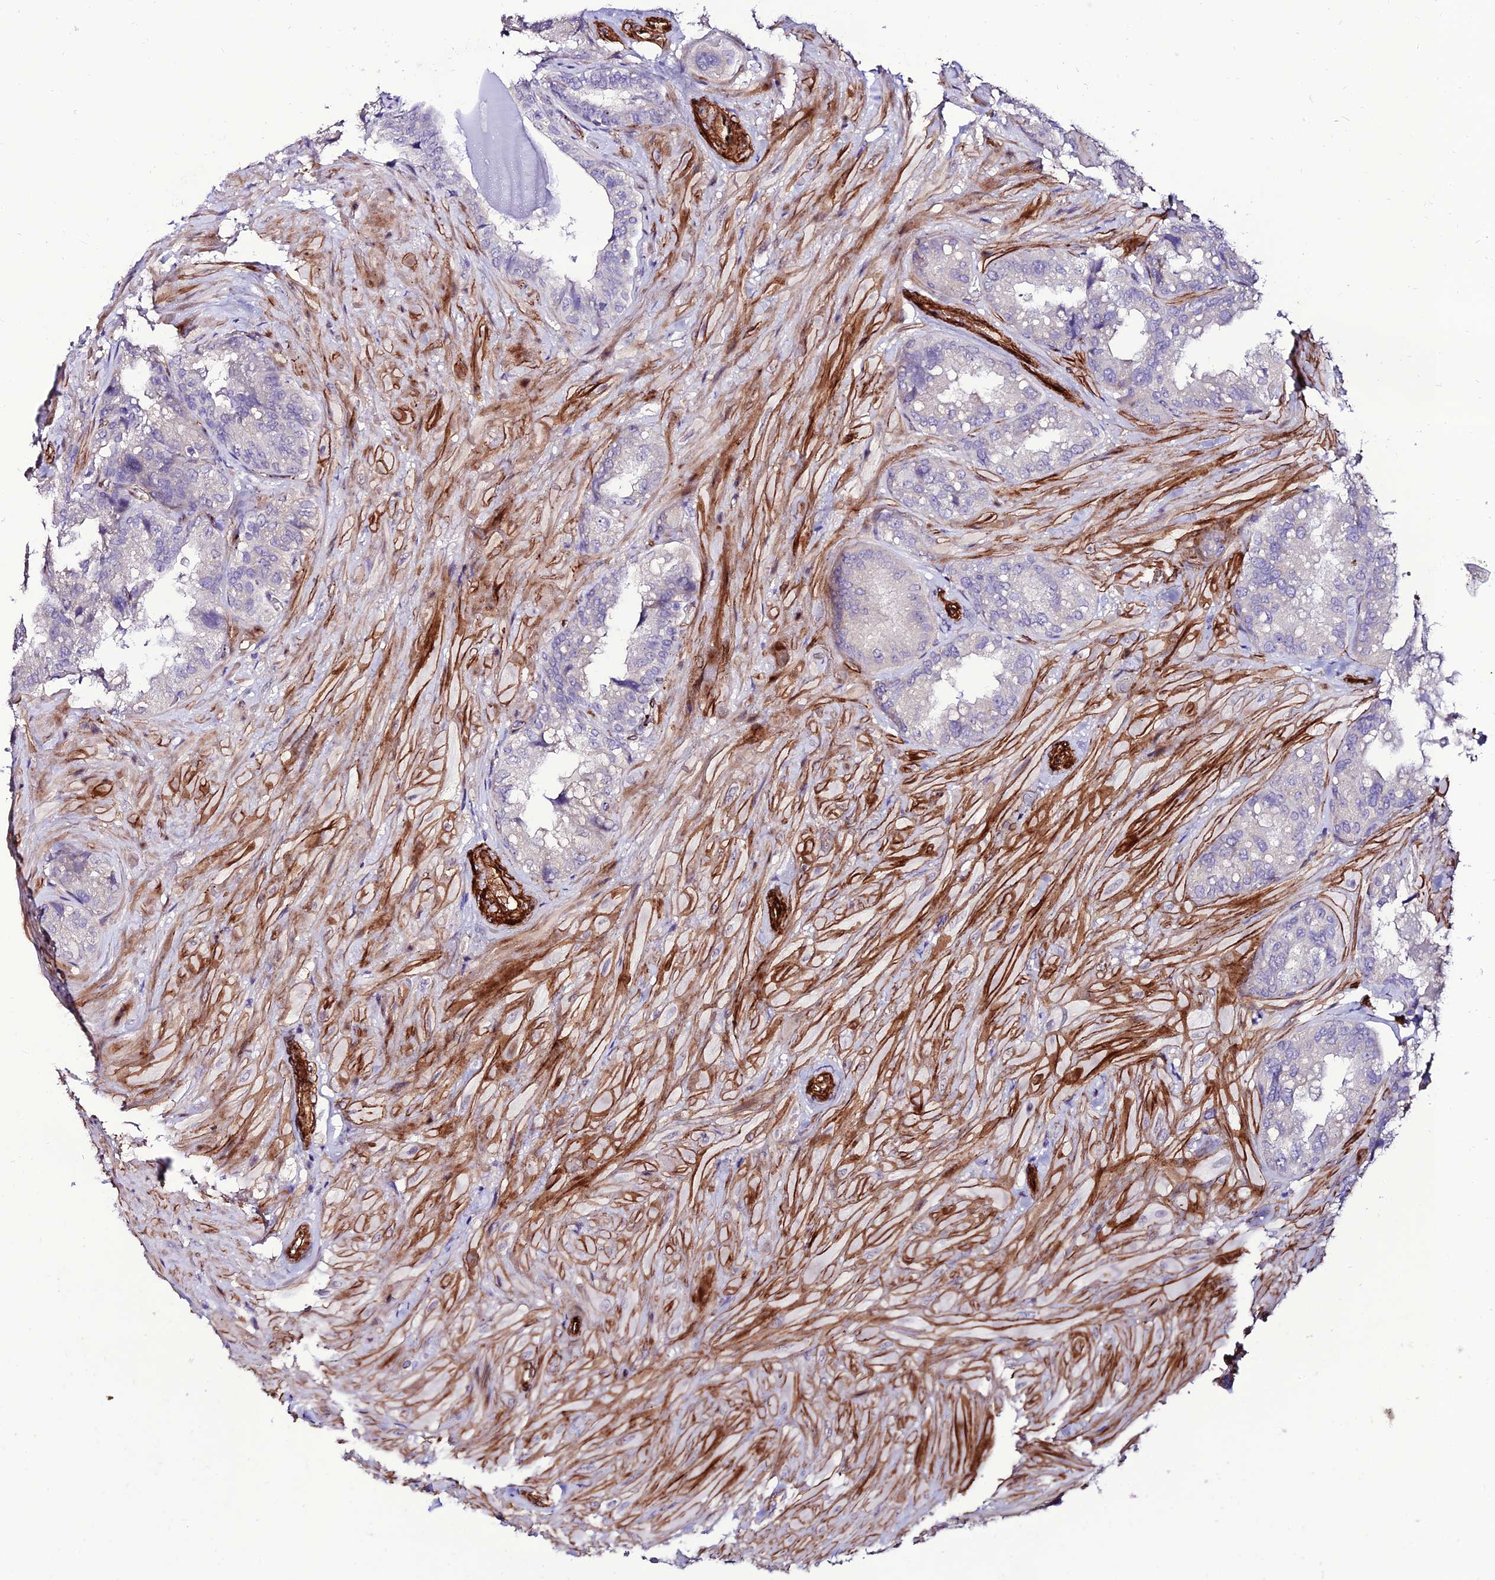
{"staining": {"intensity": "negative", "quantity": "none", "location": "none"}, "tissue": "seminal vesicle", "cell_type": "Glandular cells", "image_type": "normal", "snomed": [{"axis": "morphology", "description": "Normal tissue, NOS"}, {"axis": "topography", "description": "Prostate and seminal vesicle, NOS"}, {"axis": "topography", "description": "Prostate"}, {"axis": "topography", "description": "Seminal veicle"}], "caption": "Glandular cells show no significant protein expression in normal seminal vesicle. Brightfield microscopy of immunohistochemistry (IHC) stained with DAB (3,3'-diaminobenzidine) (brown) and hematoxylin (blue), captured at high magnification.", "gene": "ALDH3B2", "patient": {"sex": "male", "age": 67}}